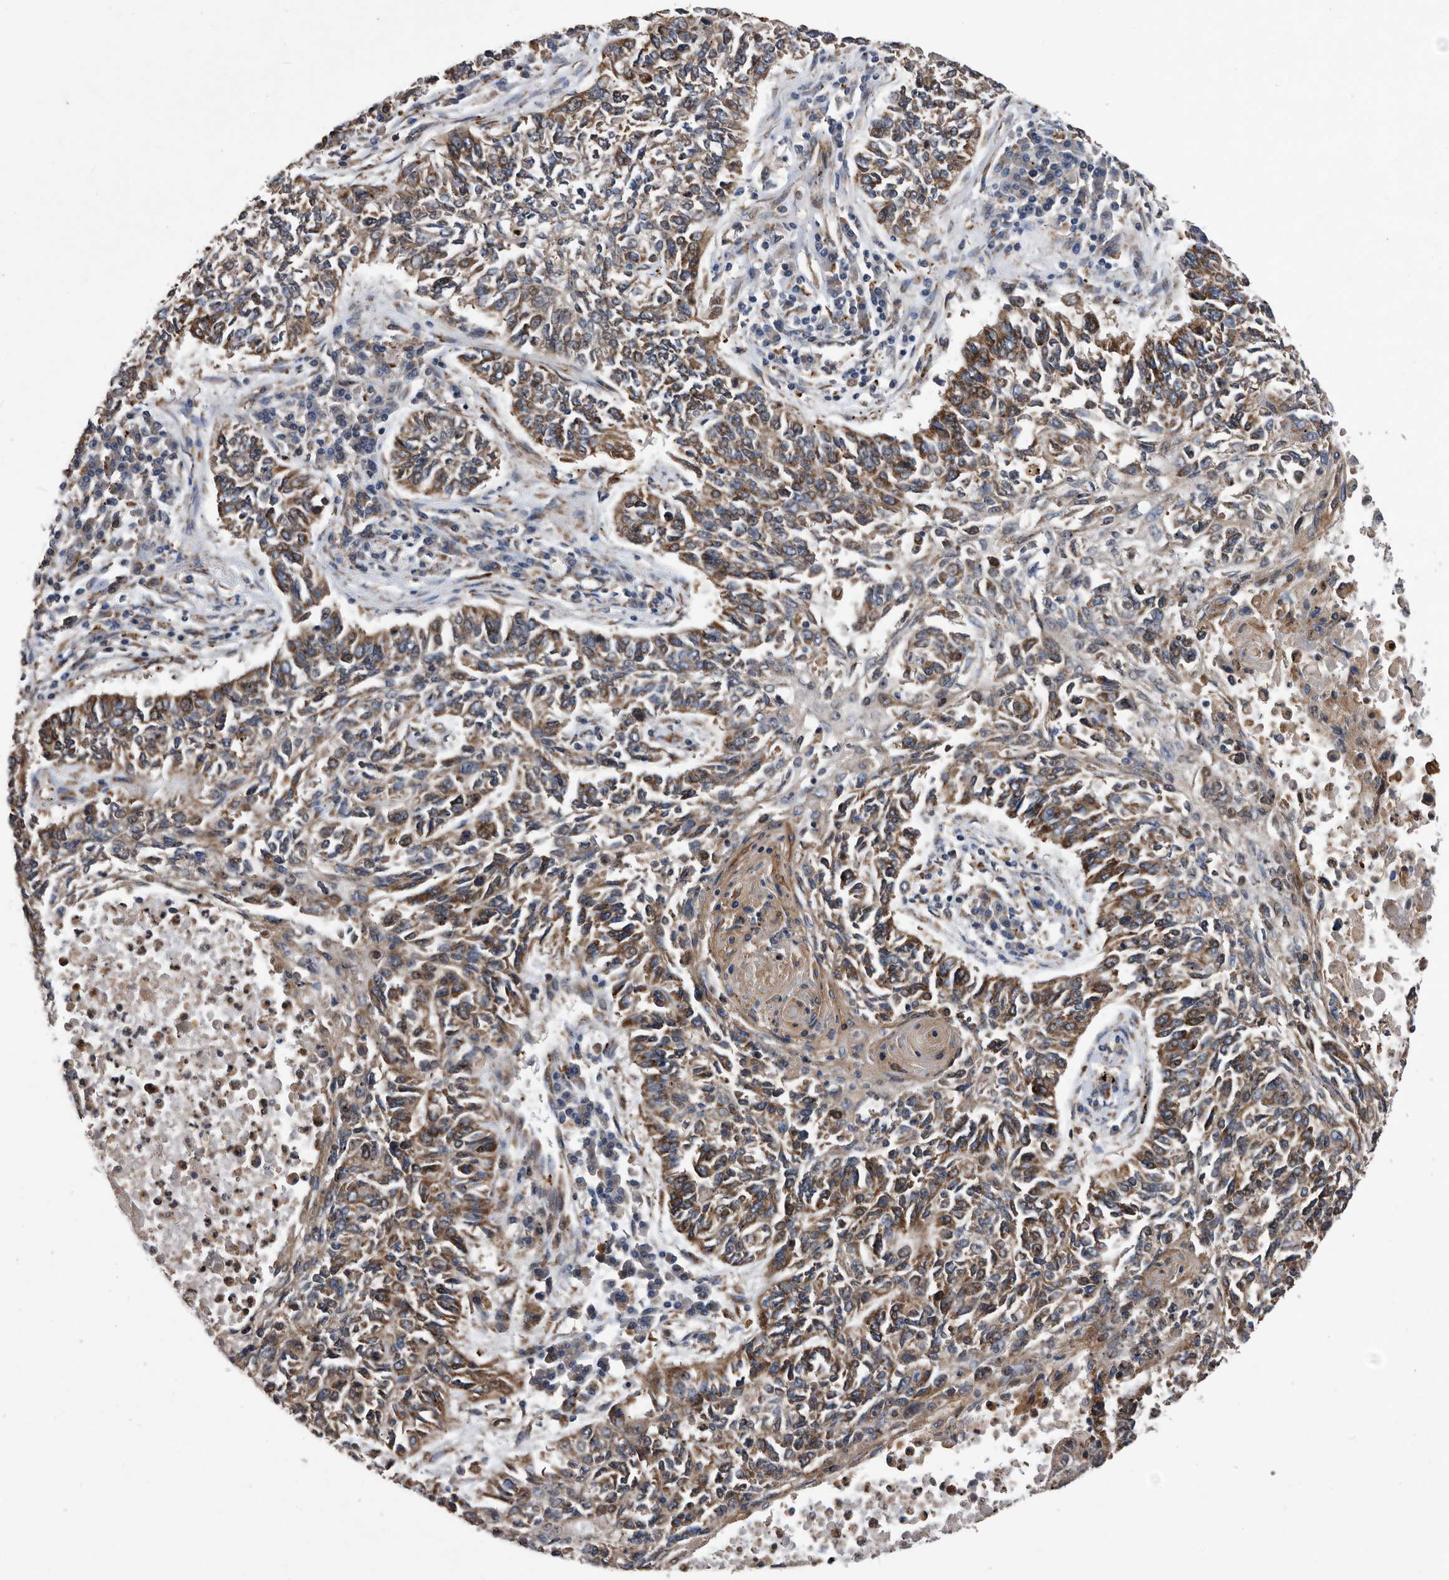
{"staining": {"intensity": "moderate", "quantity": ">75%", "location": "cytoplasmic/membranous"}, "tissue": "lung cancer", "cell_type": "Tumor cells", "image_type": "cancer", "snomed": [{"axis": "morphology", "description": "Normal tissue, NOS"}, {"axis": "morphology", "description": "Squamous cell carcinoma, NOS"}, {"axis": "topography", "description": "Cartilage tissue"}, {"axis": "topography", "description": "Bronchus"}, {"axis": "topography", "description": "Lung"}], "caption": "High-power microscopy captured an IHC micrograph of lung squamous cell carcinoma, revealing moderate cytoplasmic/membranous positivity in about >75% of tumor cells.", "gene": "SERINC2", "patient": {"sex": "female", "age": 49}}